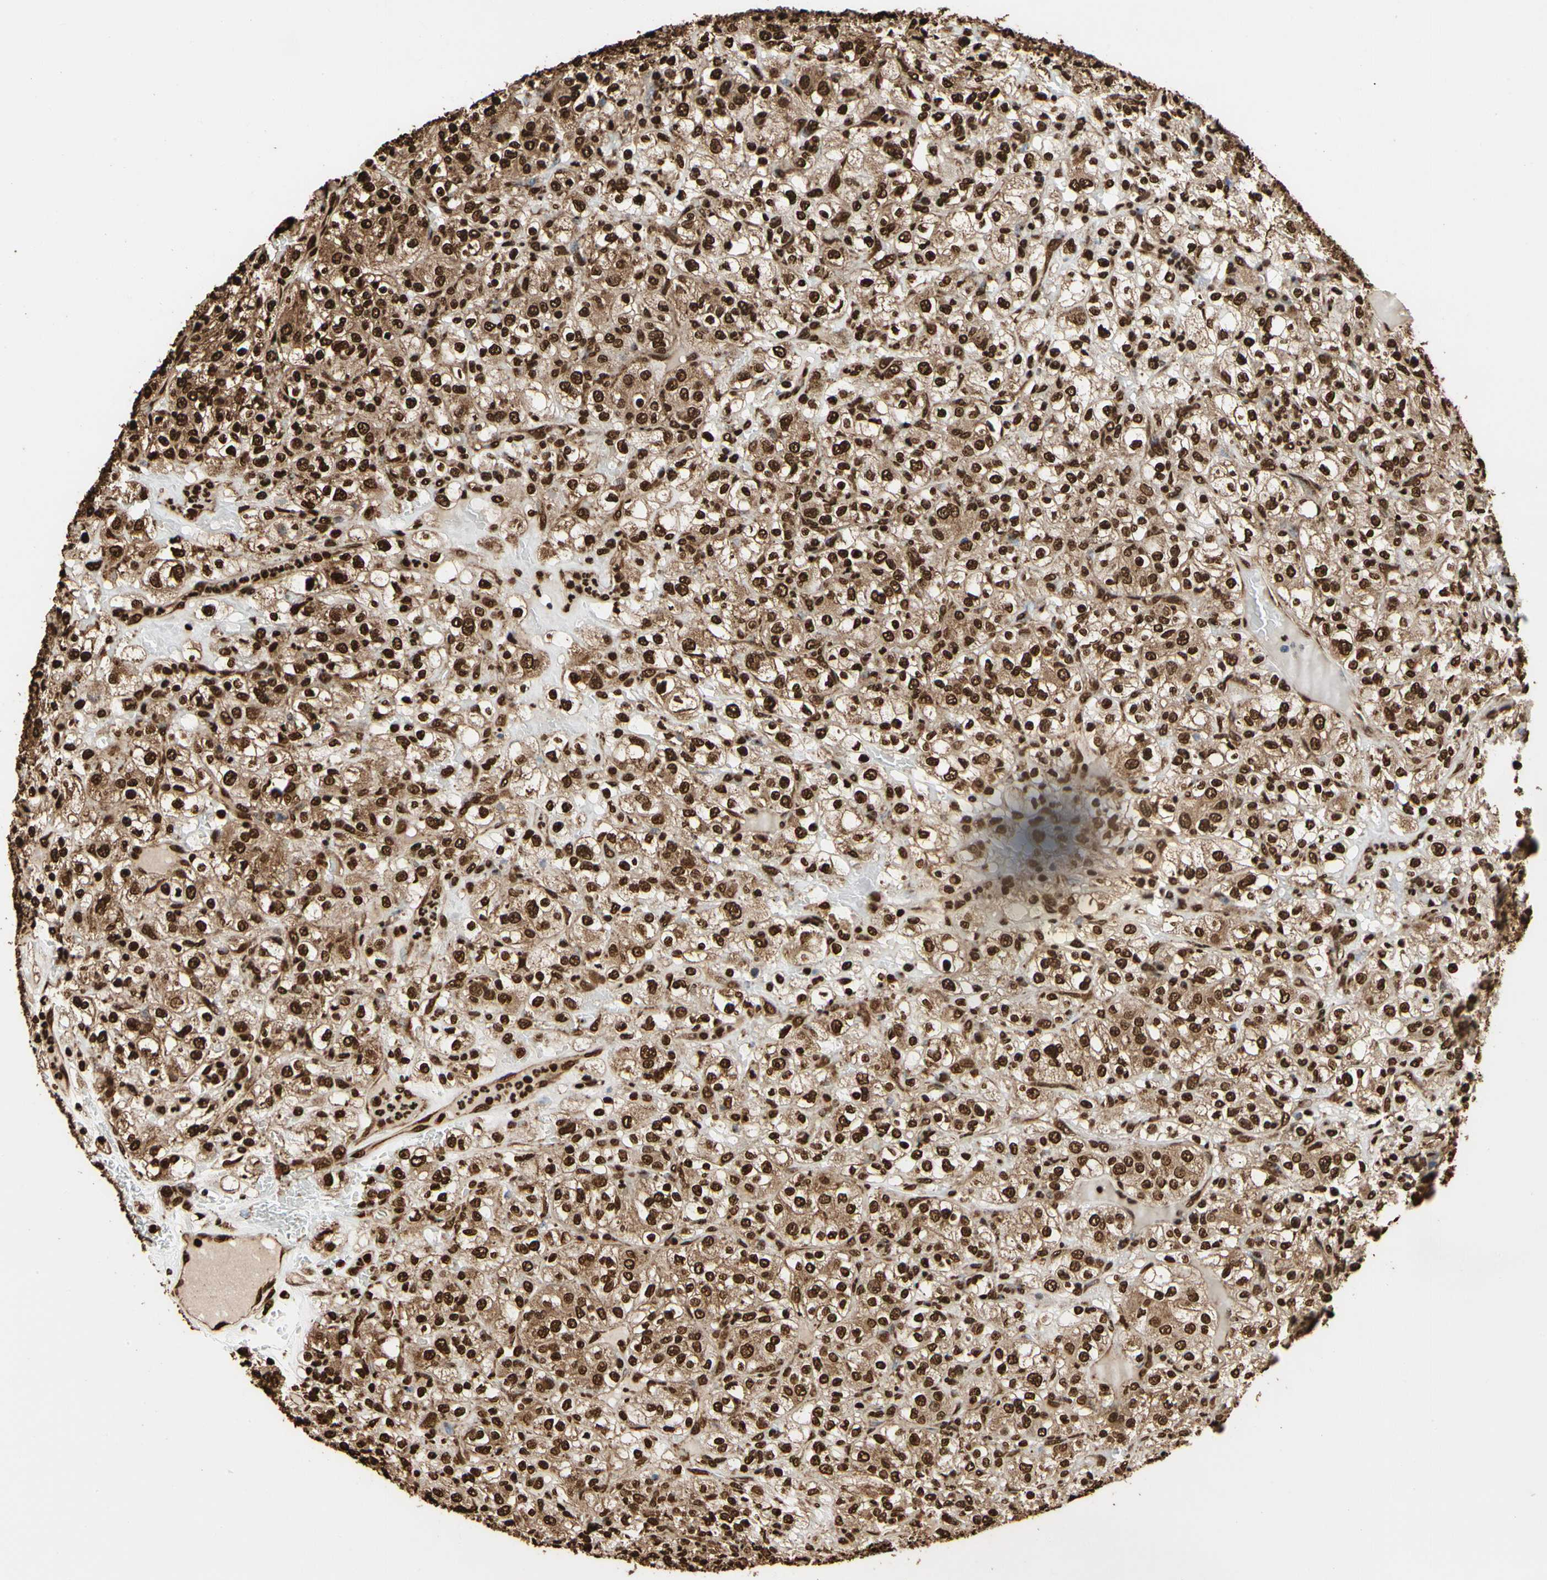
{"staining": {"intensity": "strong", "quantity": ">75%", "location": "cytoplasmic/membranous,nuclear"}, "tissue": "renal cancer", "cell_type": "Tumor cells", "image_type": "cancer", "snomed": [{"axis": "morphology", "description": "Normal tissue, NOS"}, {"axis": "morphology", "description": "Adenocarcinoma, NOS"}, {"axis": "topography", "description": "Kidney"}], "caption": "Immunohistochemical staining of adenocarcinoma (renal) displays high levels of strong cytoplasmic/membranous and nuclear protein positivity in about >75% of tumor cells.", "gene": "HNRNPK", "patient": {"sex": "female", "age": 72}}